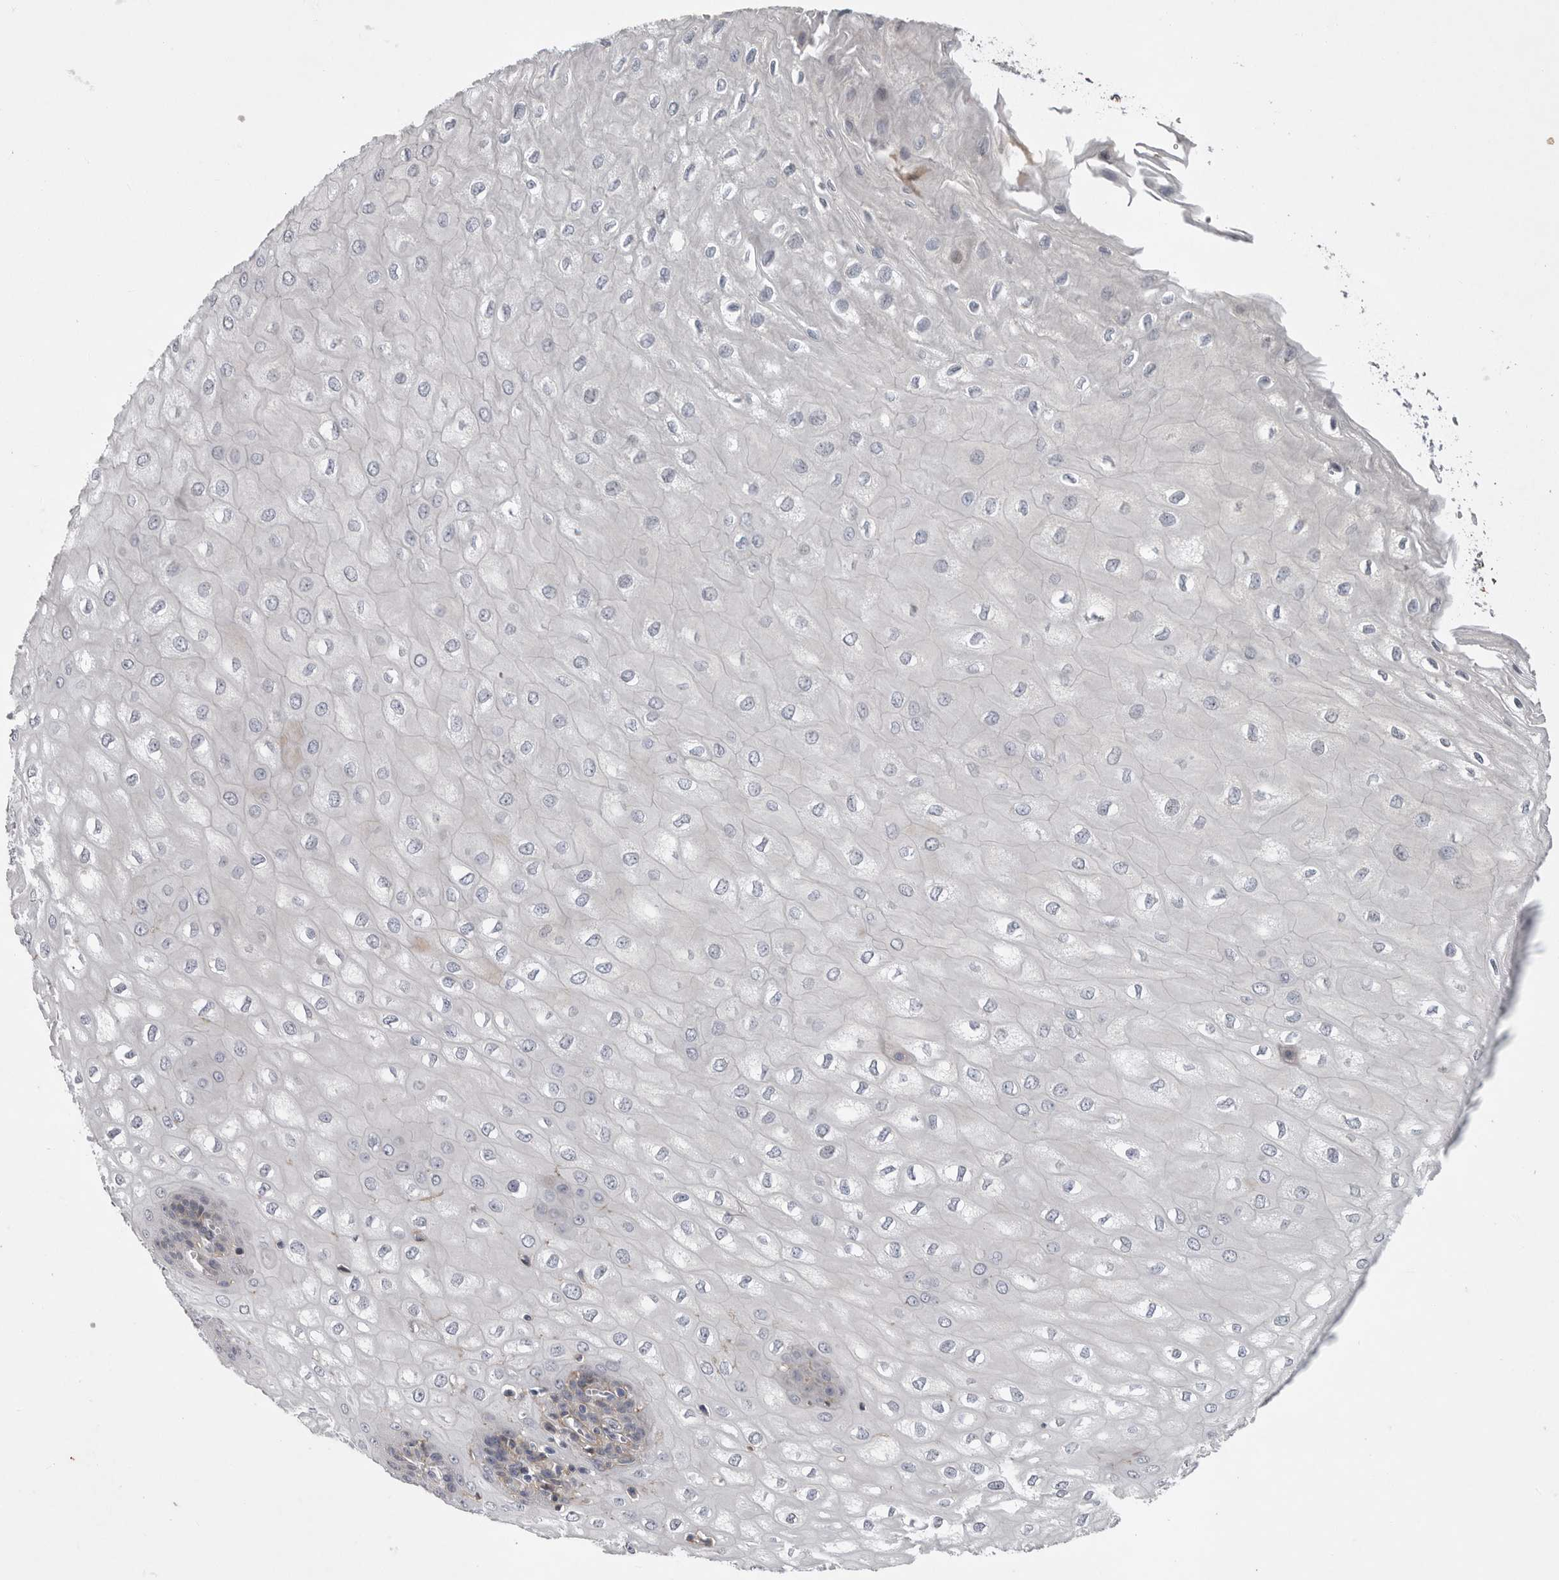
{"staining": {"intensity": "weak", "quantity": "<25%", "location": "cytoplasmic/membranous"}, "tissue": "esophagus", "cell_type": "Squamous epithelial cells", "image_type": "normal", "snomed": [{"axis": "morphology", "description": "Normal tissue, NOS"}, {"axis": "topography", "description": "Esophagus"}], "caption": "High power microscopy photomicrograph of an IHC micrograph of unremarkable esophagus, revealing no significant positivity in squamous epithelial cells.", "gene": "CRP", "patient": {"sex": "male", "age": 60}}